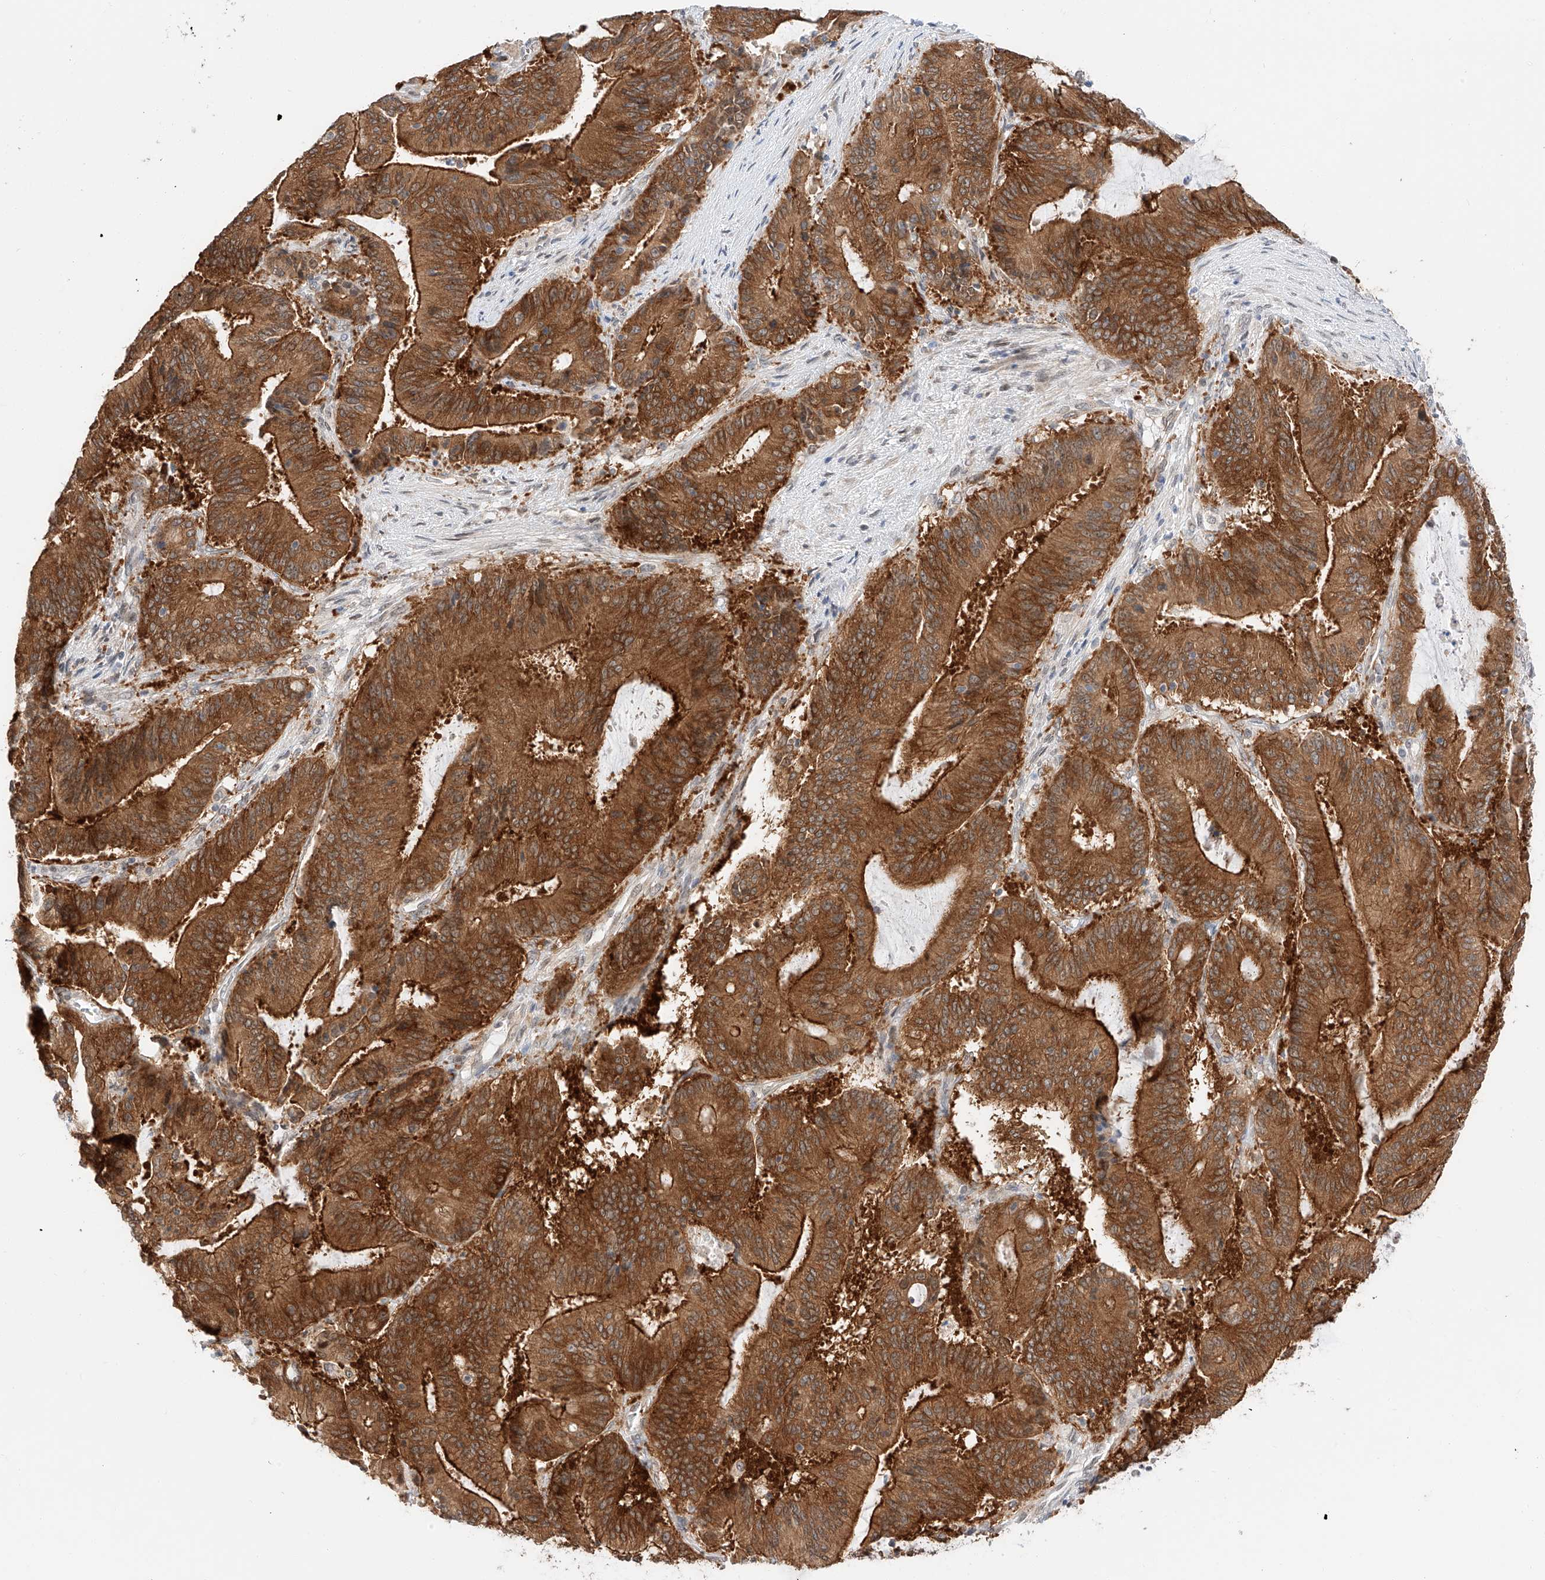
{"staining": {"intensity": "strong", "quantity": ">75%", "location": "cytoplasmic/membranous"}, "tissue": "liver cancer", "cell_type": "Tumor cells", "image_type": "cancer", "snomed": [{"axis": "morphology", "description": "Normal tissue, NOS"}, {"axis": "morphology", "description": "Cholangiocarcinoma"}, {"axis": "topography", "description": "Liver"}, {"axis": "topography", "description": "Peripheral nerve tissue"}], "caption": "The micrograph displays a brown stain indicating the presence of a protein in the cytoplasmic/membranous of tumor cells in liver cholangiocarcinoma.", "gene": "CARMIL1", "patient": {"sex": "female", "age": 73}}